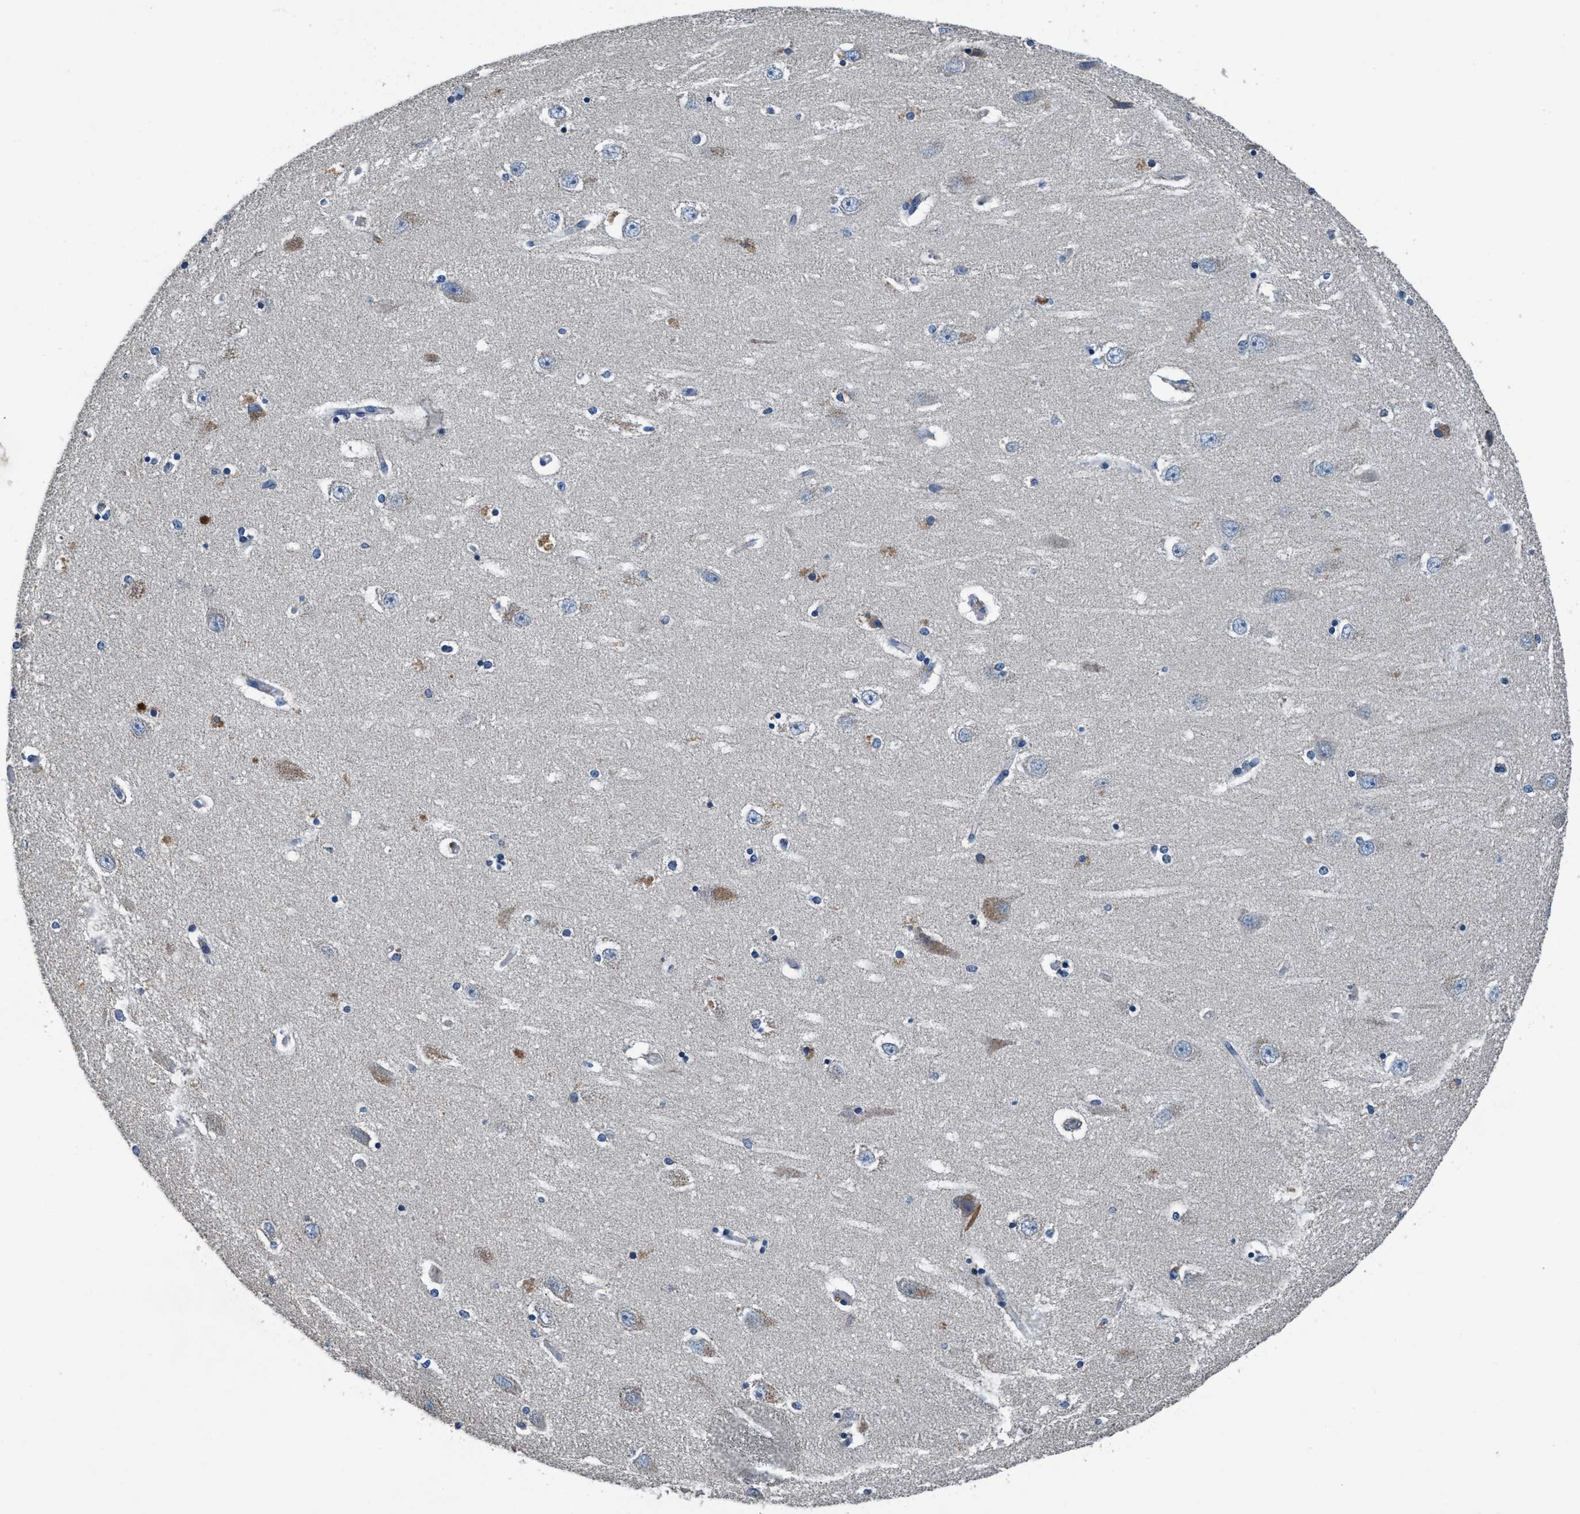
{"staining": {"intensity": "moderate", "quantity": "<25%", "location": "cytoplasmic/membranous"}, "tissue": "hippocampus", "cell_type": "Glial cells", "image_type": "normal", "snomed": [{"axis": "morphology", "description": "Normal tissue, NOS"}, {"axis": "topography", "description": "Hippocampus"}], "caption": "This photomicrograph reveals immunohistochemistry staining of benign hippocampus, with low moderate cytoplasmic/membranous expression in approximately <25% of glial cells.", "gene": "ANKFN1", "patient": {"sex": "female", "age": 54}}